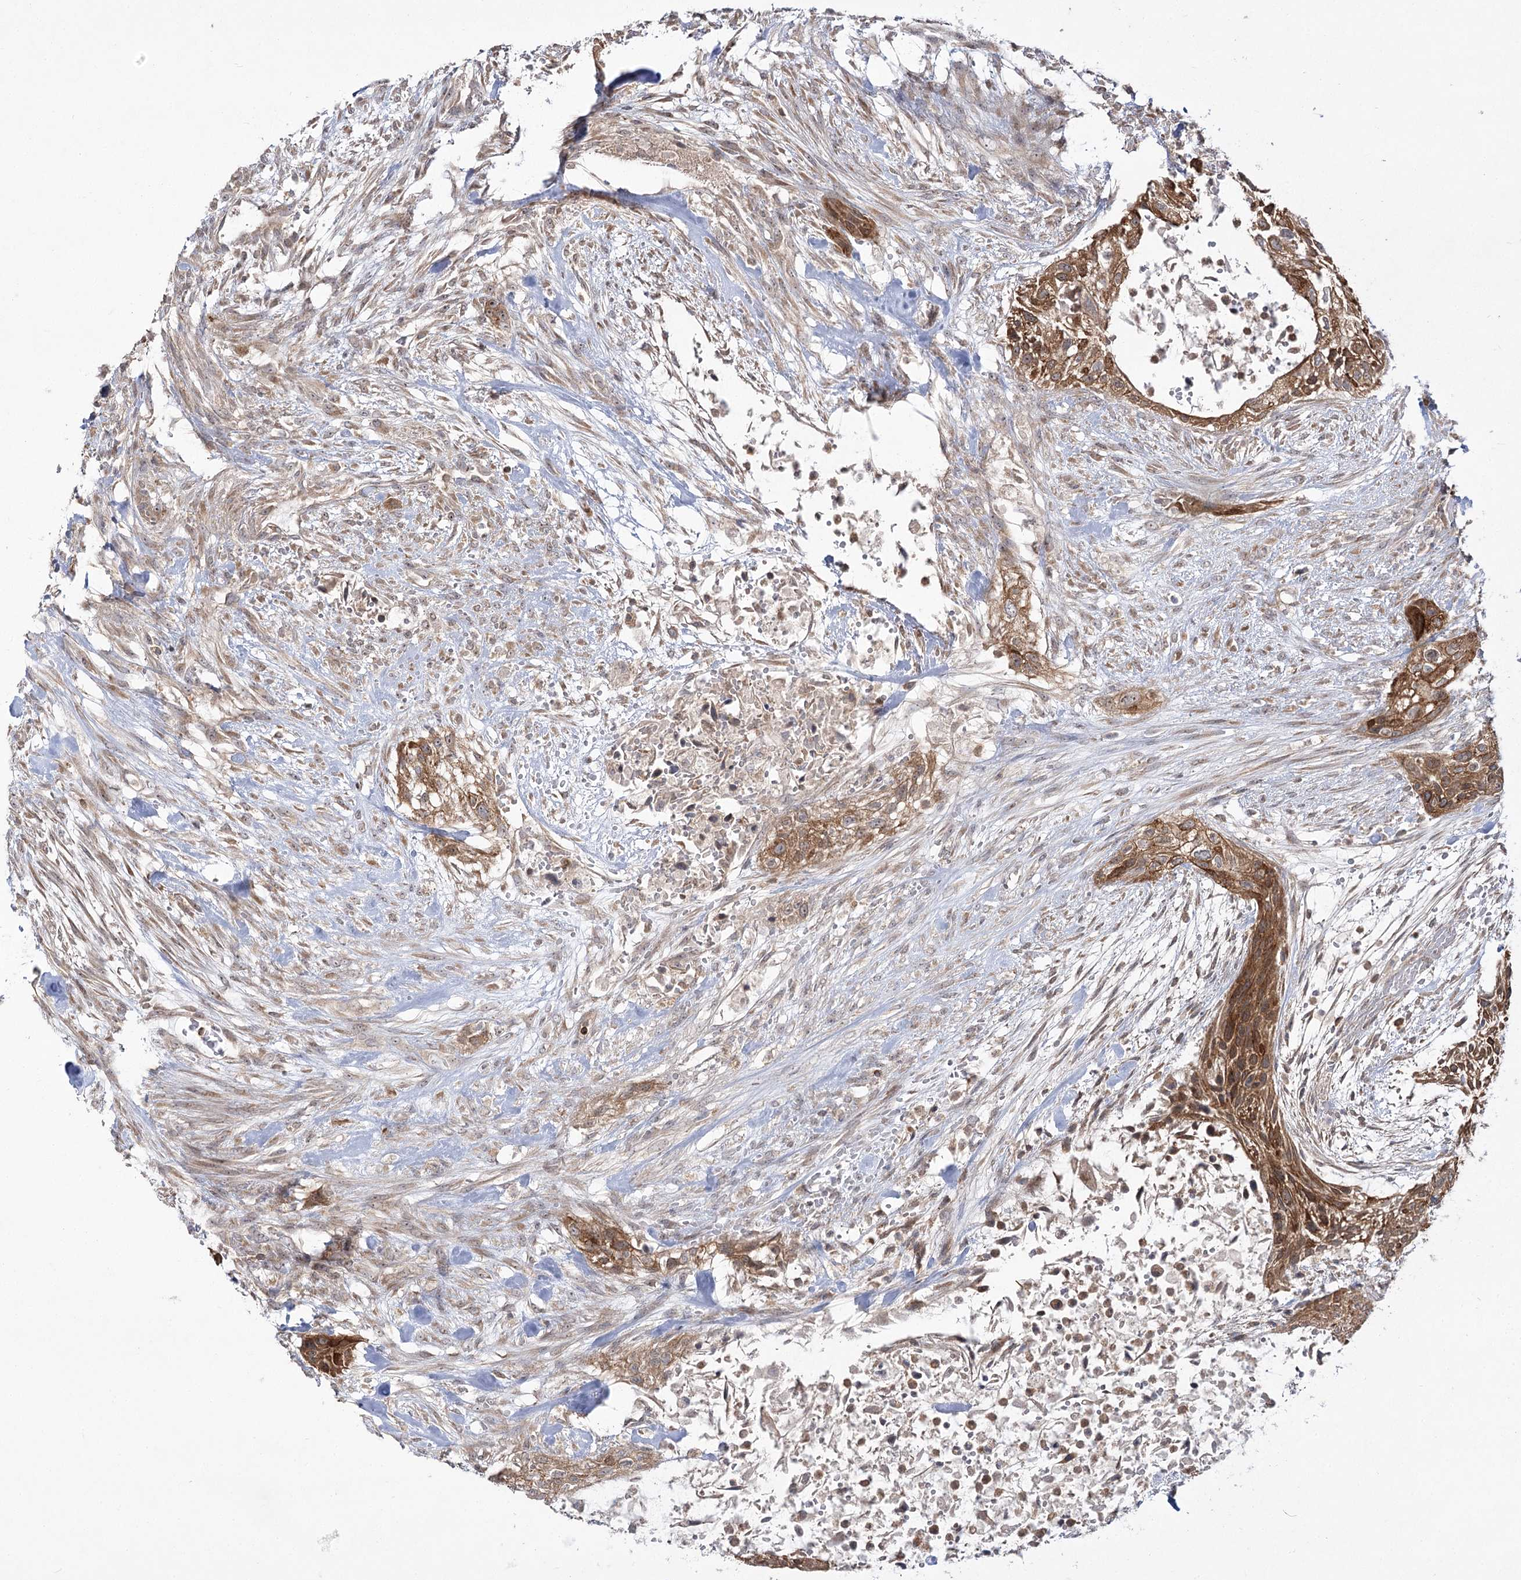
{"staining": {"intensity": "strong", "quantity": ">75%", "location": "cytoplasmic/membranous"}, "tissue": "urothelial cancer", "cell_type": "Tumor cells", "image_type": "cancer", "snomed": [{"axis": "morphology", "description": "Urothelial carcinoma, High grade"}, {"axis": "topography", "description": "Urinary bladder"}], "caption": "A photomicrograph showing strong cytoplasmic/membranous positivity in approximately >75% of tumor cells in urothelial cancer, as visualized by brown immunohistochemical staining.", "gene": "SYTL1", "patient": {"sex": "male", "age": 35}}